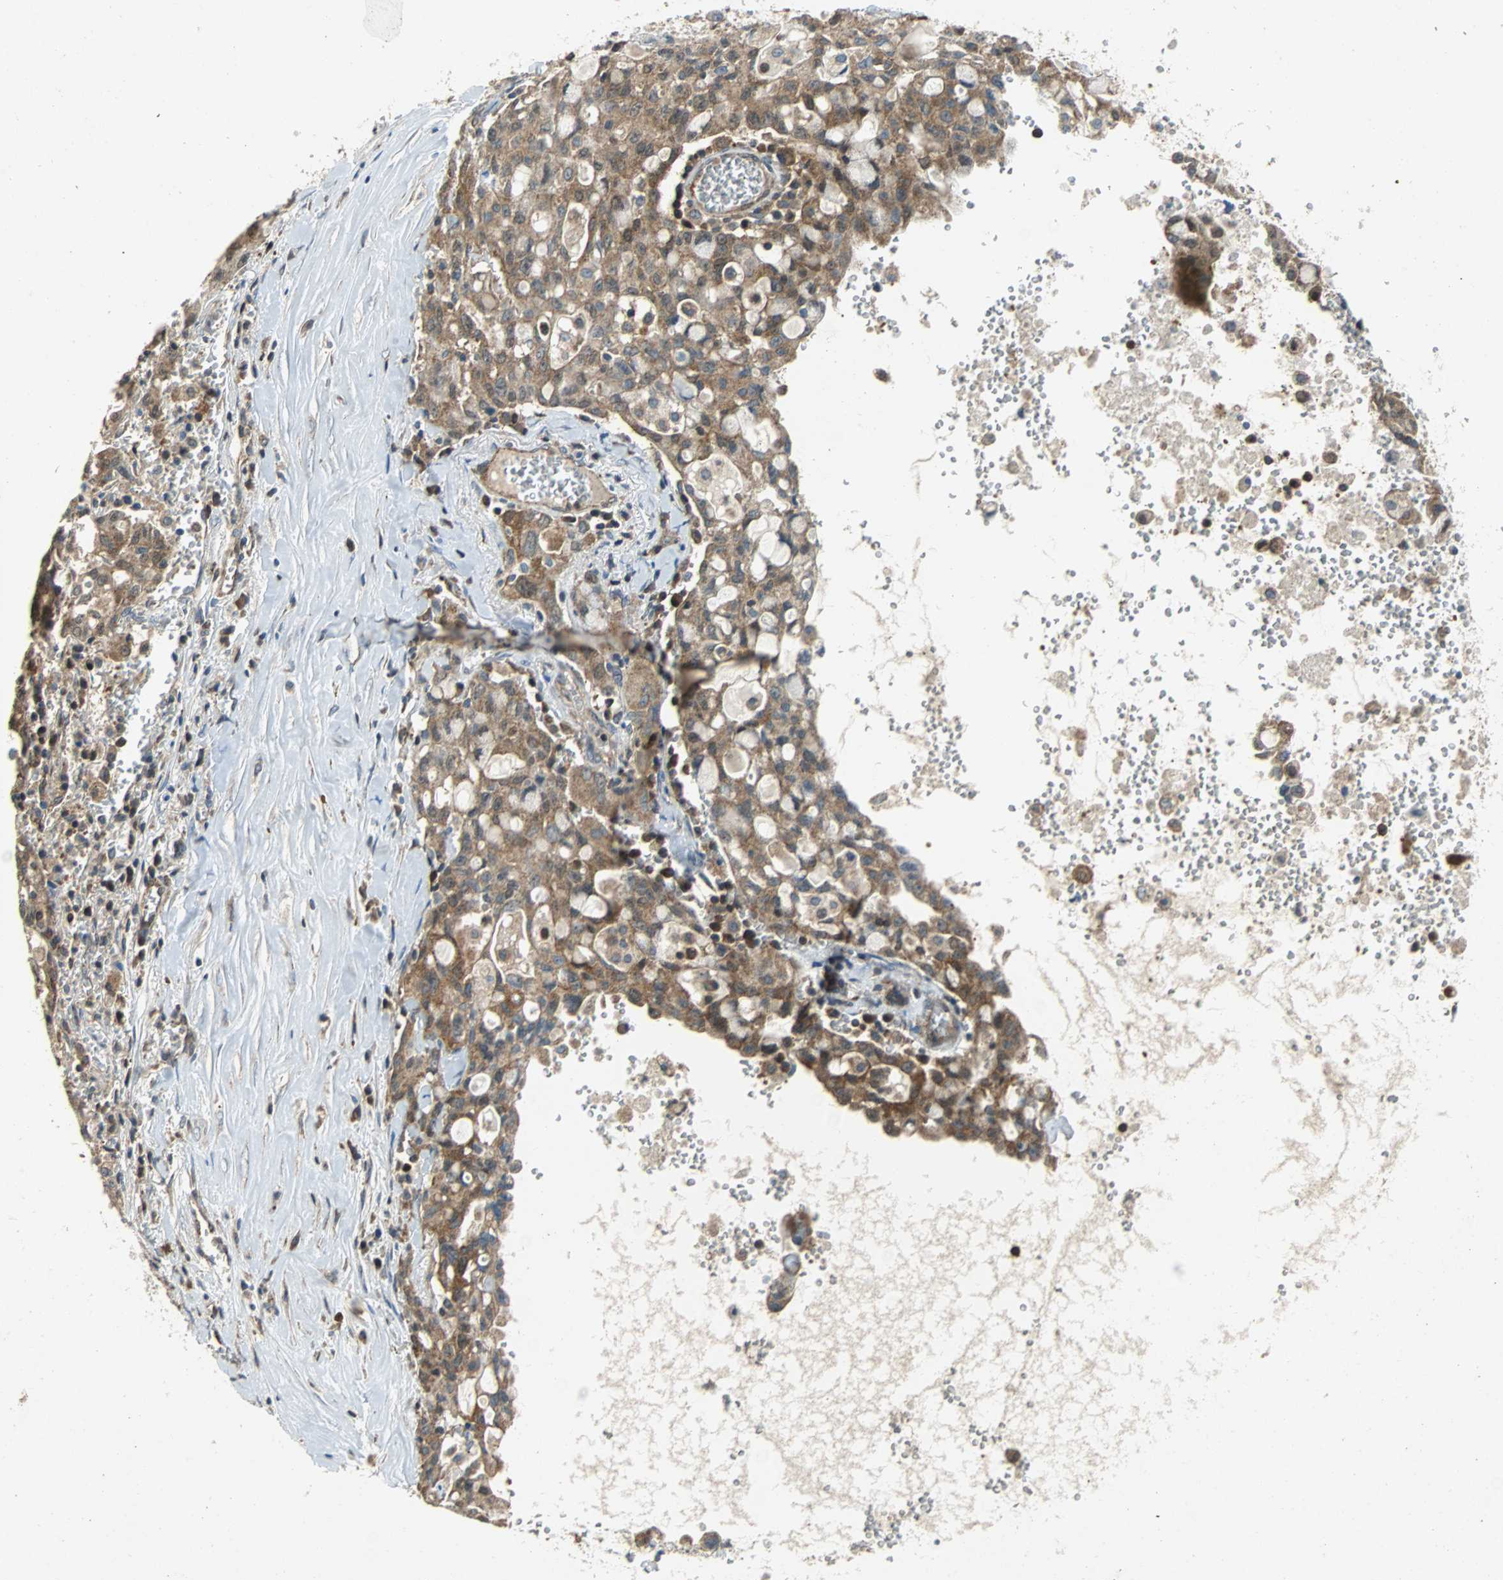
{"staining": {"intensity": "strong", "quantity": ">75%", "location": "cytoplasmic/membranous"}, "tissue": "lung cancer", "cell_type": "Tumor cells", "image_type": "cancer", "snomed": [{"axis": "morphology", "description": "Adenocarcinoma, NOS"}, {"axis": "topography", "description": "Lung"}], "caption": "High-magnification brightfield microscopy of lung cancer (adenocarcinoma) stained with DAB (3,3'-diaminobenzidine) (brown) and counterstained with hematoxylin (blue). tumor cells exhibit strong cytoplasmic/membranous expression is identified in about>75% of cells. The staining was performed using DAB (3,3'-diaminobenzidine), with brown indicating positive protein expression. Nuclei are stained blue with hematoxylin.", "gene": "GSDMD", "patient": {"sex": "female", "age": 44}}